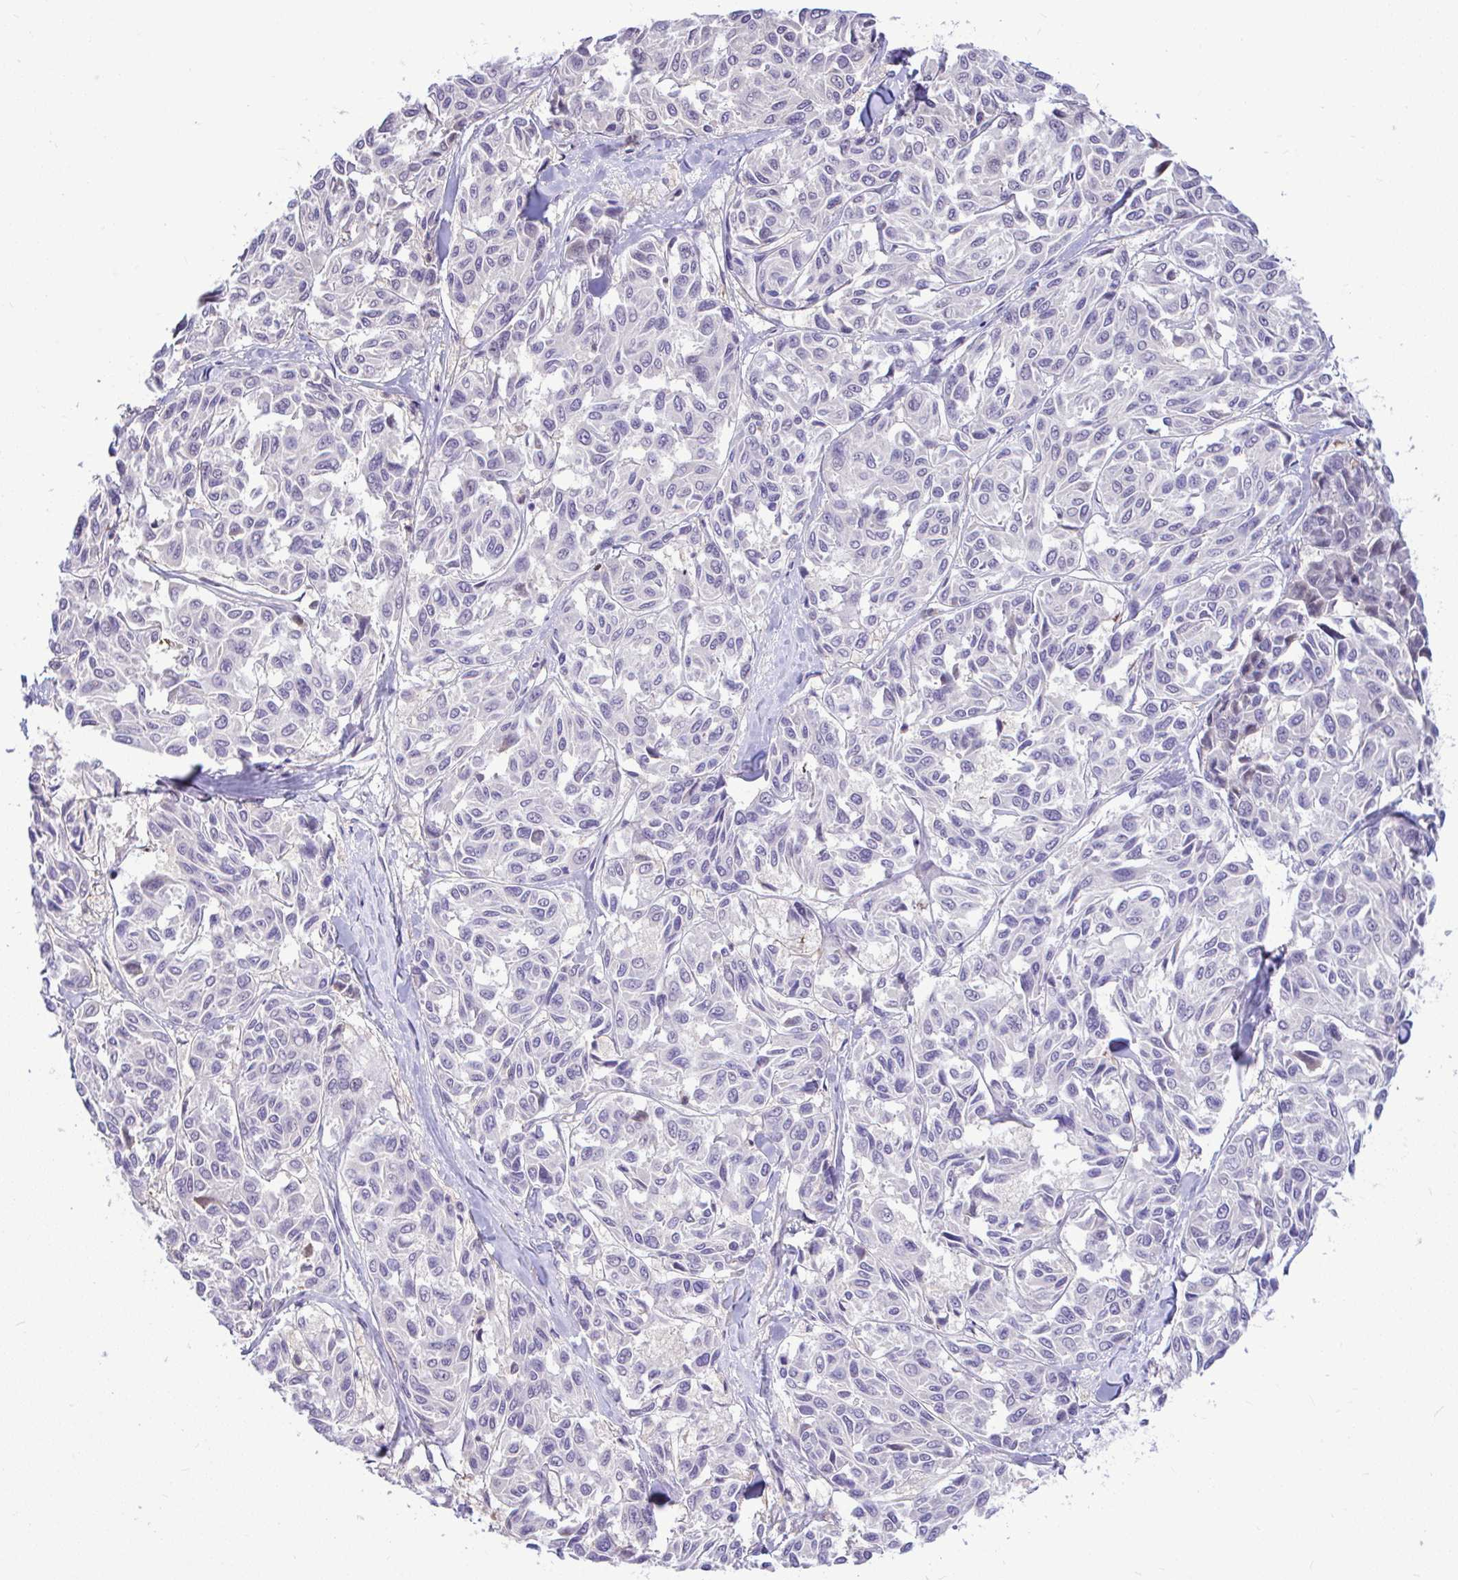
{"staining": {"intensity": "negative", "quantity": "none", "location": "none"}, "tissue": "melanoma", "cell_type": "Tumor cells", "image_type": "cancer", "snomed": [{"axis": "morphology", "description": "Malignant melanoma, NOS"}, {"axis": "topography", "description": "Skin"}], "caption": "Human melanoma stained for a protein using immunohistochemistry demonstrates no expression in tumor cells.", "gene": "ZNF485", "patient": {"sex": "female", "age": 66}}